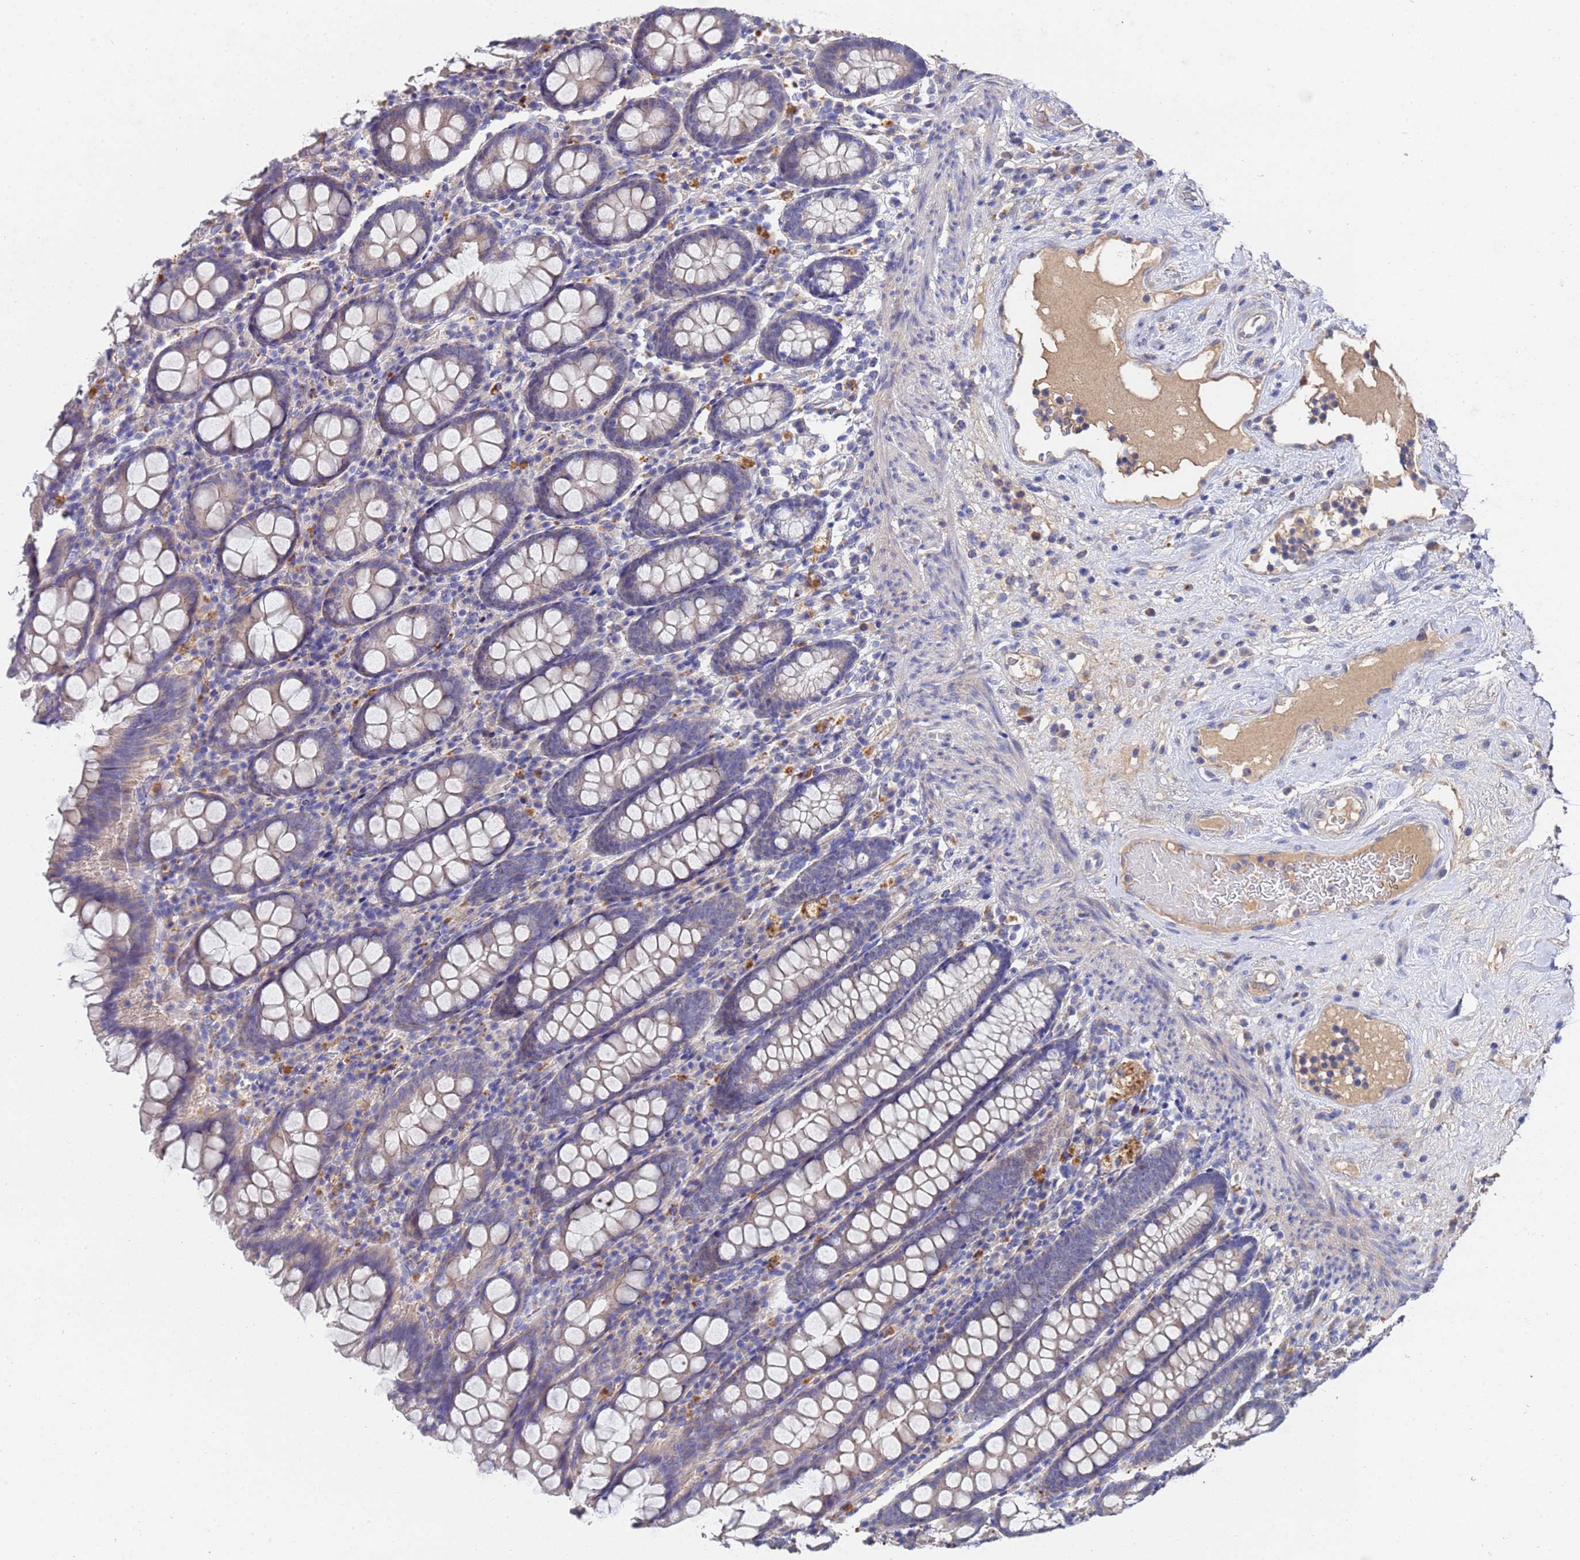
{"staining": {"intensity": "weak", "quantity": "25%-75%", "location": "cytoplasmic/membranous"}, "tissue": "colon", "cell_type": "Endothelial cells", "image_type": "normal", "snomed": [{"axis": "morphology", "description": "Normal tissue, NOS"}, {"axis": "topography", "description": "Colon"}], "caption": "An immunohistochemistry image of benign tissue is shown. Protein staining in brown shows weak cytoplasmic/membranous positivity in colon within endothelial cells.", "gene": "TCP10L", "patient": {"sex": "female", "age": 79}}